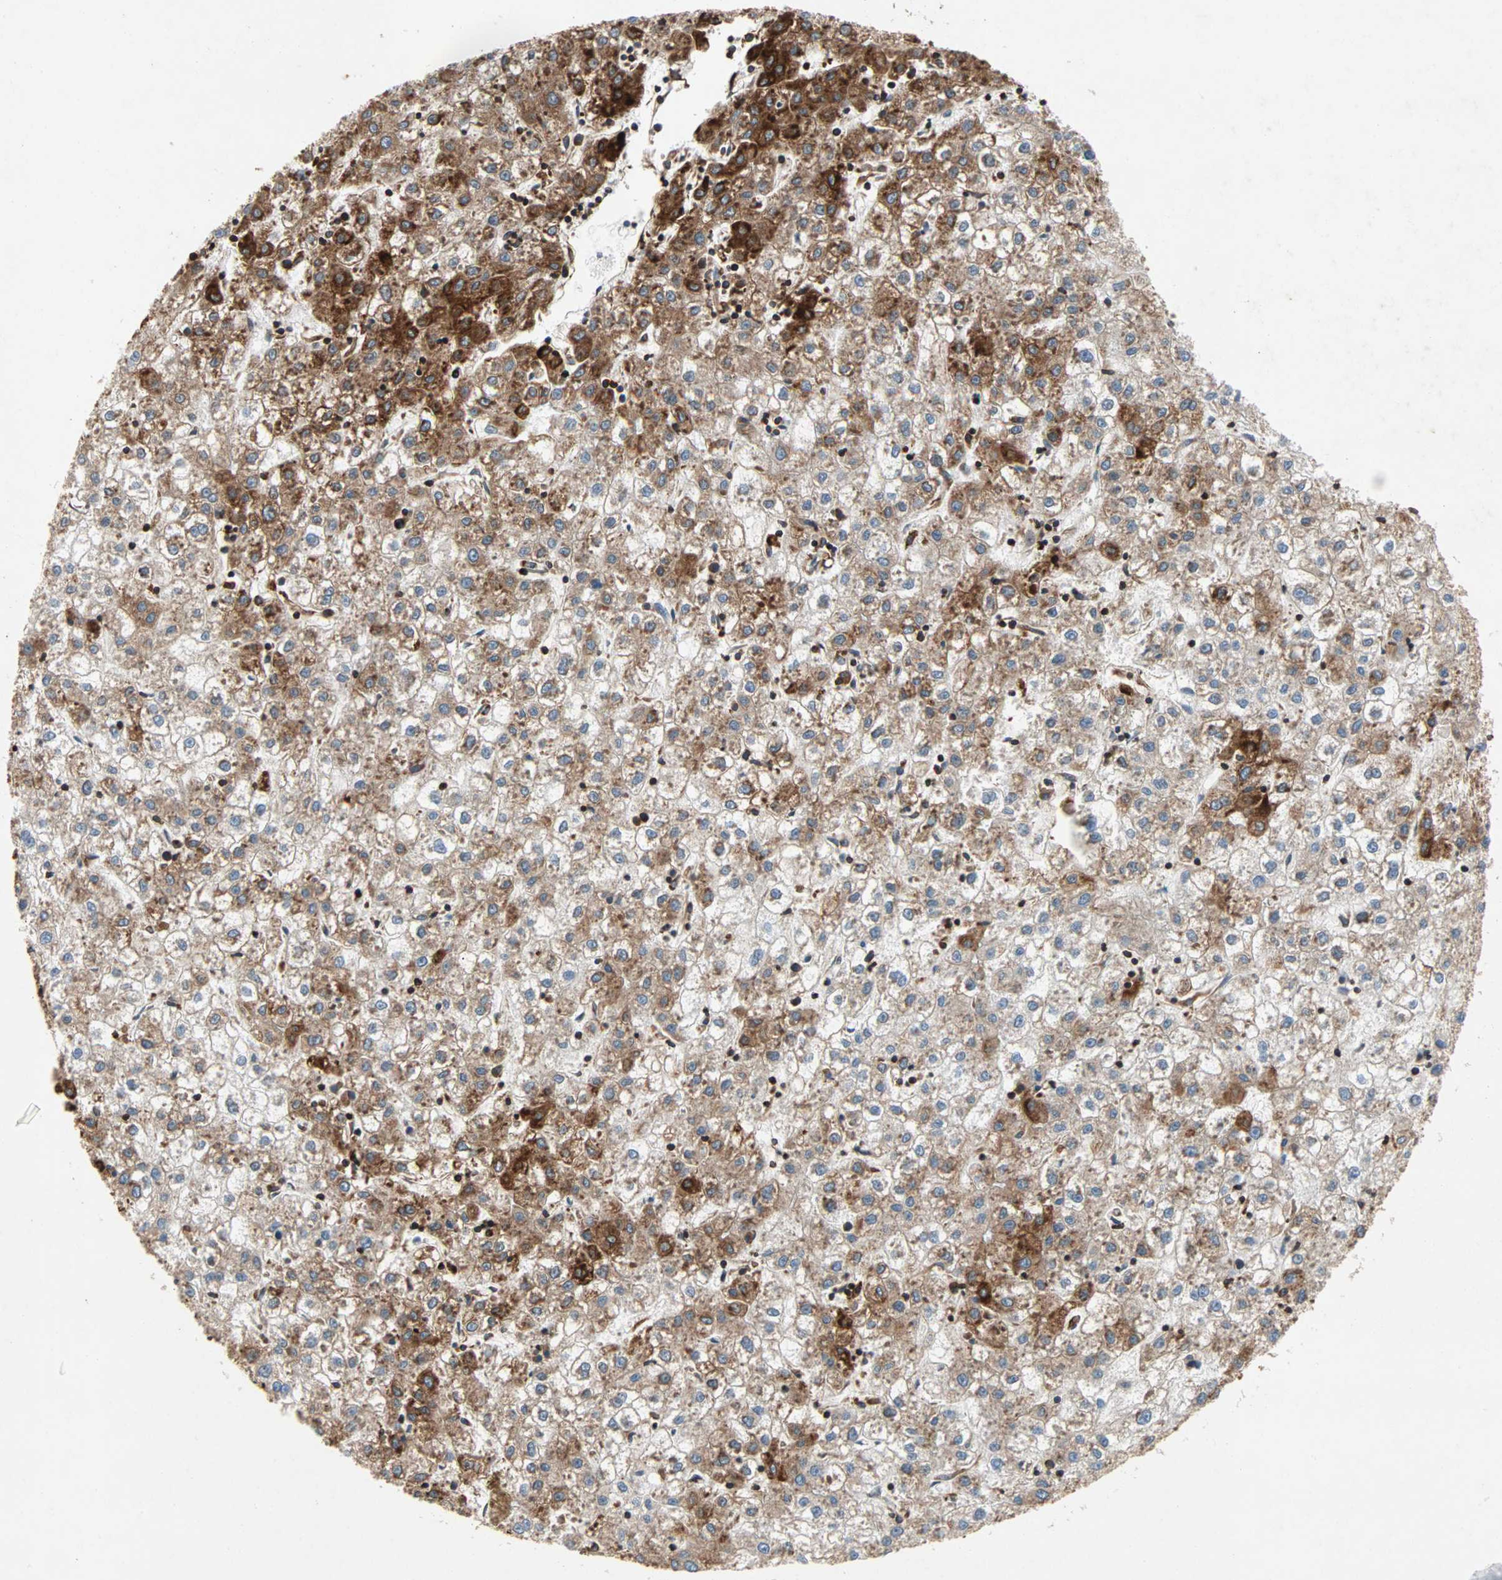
{"staining": {"intensity": "strong", "quantity": ">75%", "location": "cytoplasmic/membranous"}, "tissue": "liver cancer", "cell_type": "Tumor cells", "image_type": "cancer", "snomed": [{"axis": "morphology", "description": "Carcinoma, Hepatocellular, NOS"}, {"axis": "topography", "description": "Liver"}], "caption": "A high amount of strong cytoplasmic/membranous positivity is appreciated in approximately >75% of tumor cells in liver hepatocellular carcinoma tissue.", "gene": "TAPBP", "patient": {"sex": "male", "age": 72}}